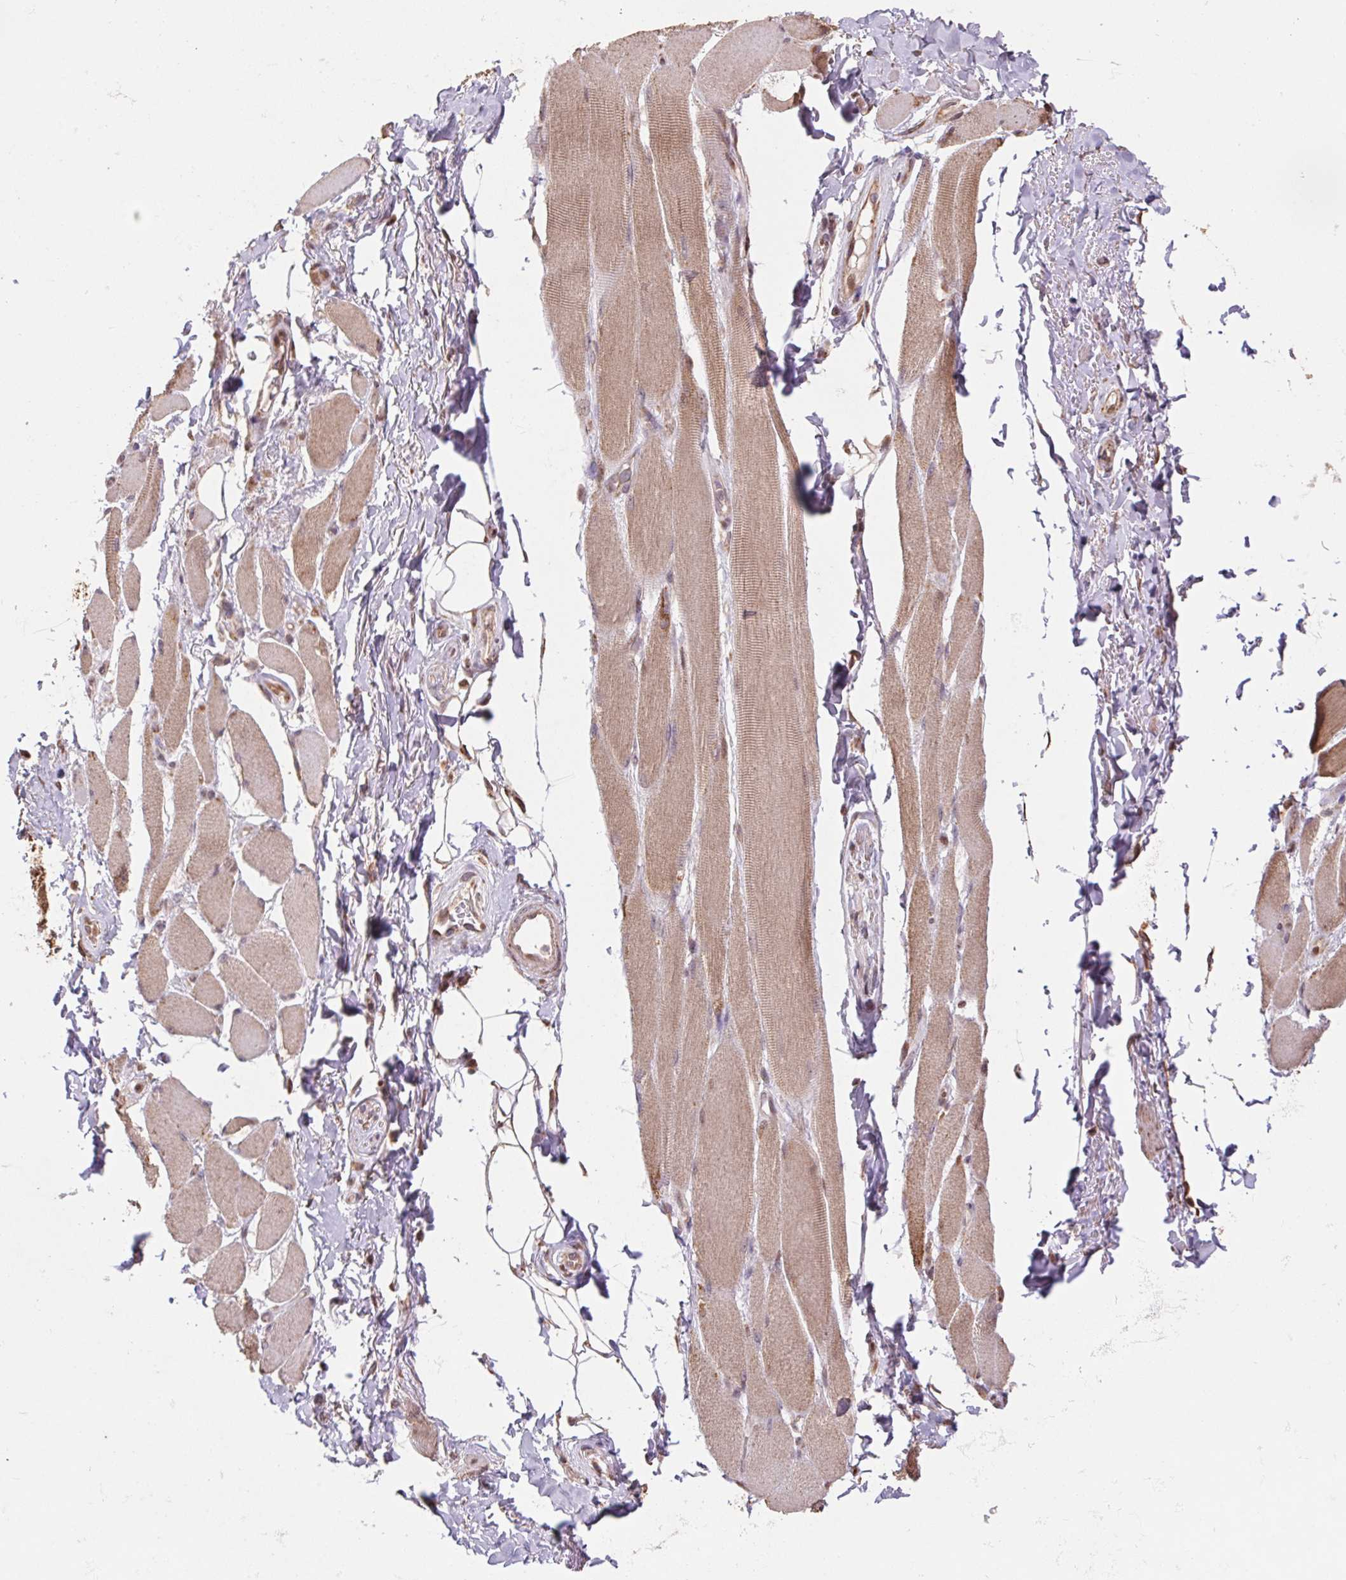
{"staining": {"intensity": "moderate", "quantity": "25%-75%", "location": "cytoplasmic/membranous"}, "tissue": "skeletal muscle", "cell_type": "Myocytes", "image_type": "normal", "snomed": [{"axis": "morphology", "description": "Normal tissue, NOS"}, {"axis": "topography", "description": "Skeletal muscle"}, {"axis": "topography", "description": "Anal"}, {"axis": "topography", "description": "Peripheral nerve tissue"}], "caption": "Immunohistochemical staining of unremarkable human skeletal muscle displays moderate cytoplasmic/membranous protein positivity in about 25%-75% of myocytes.", "gene": "PDHA1", "patient": {"sex": "male", "age": 53}}